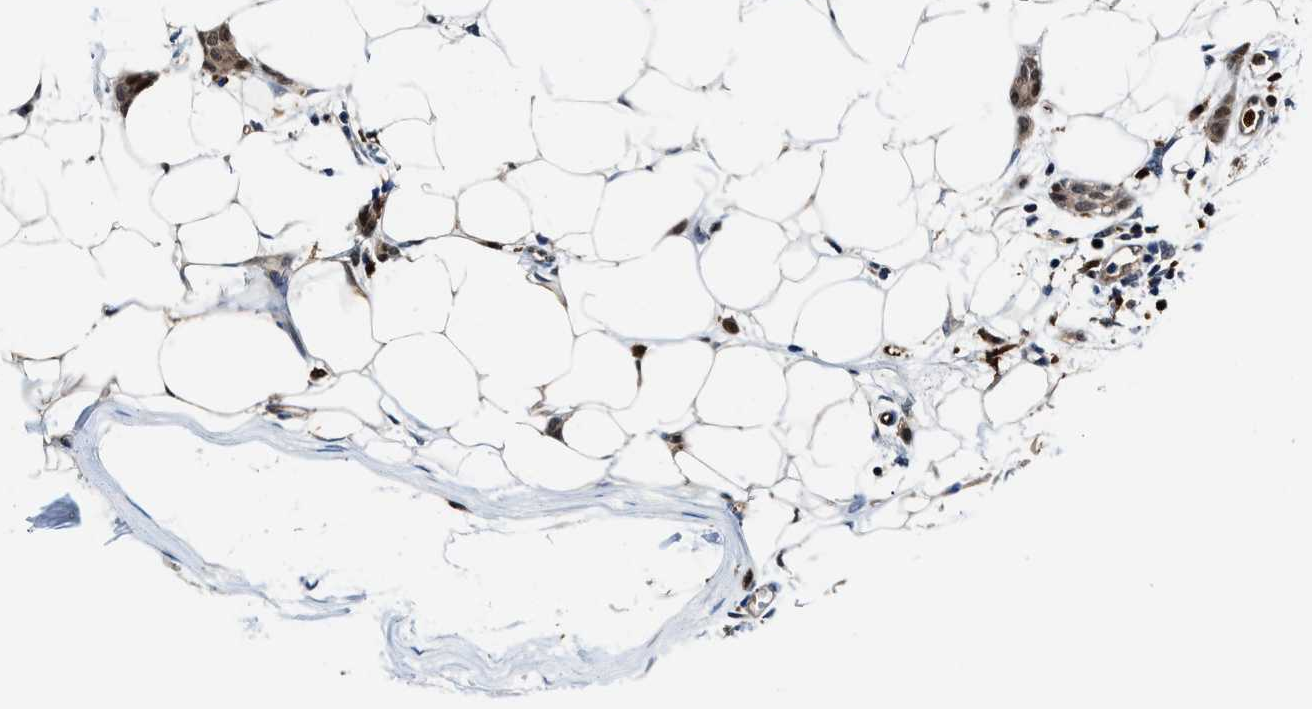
{"staining": {"intensity": "strong", "quantity": ">75%", "location": "cytoplasmic/membranous,nuclear"}, "tissue": "breast cancer", "cell_type": "Tumor cells", "image_type": "cancer", "snomed": [{"axis": "morphology", "description": "Lobular carcinoma"}, {"axis": "topography", "description": "Skin"}, {"axis": "topography", "description": "Breast"}], "caption": "A micrograph of human breast cancer (lobular carcinoma) stained for a protein displays strong cytoplasmic/membranous and nuclear brown staining in tumor cells.", "gene": "LTA4H", "patient": {"sex": "female", "age": 46}}